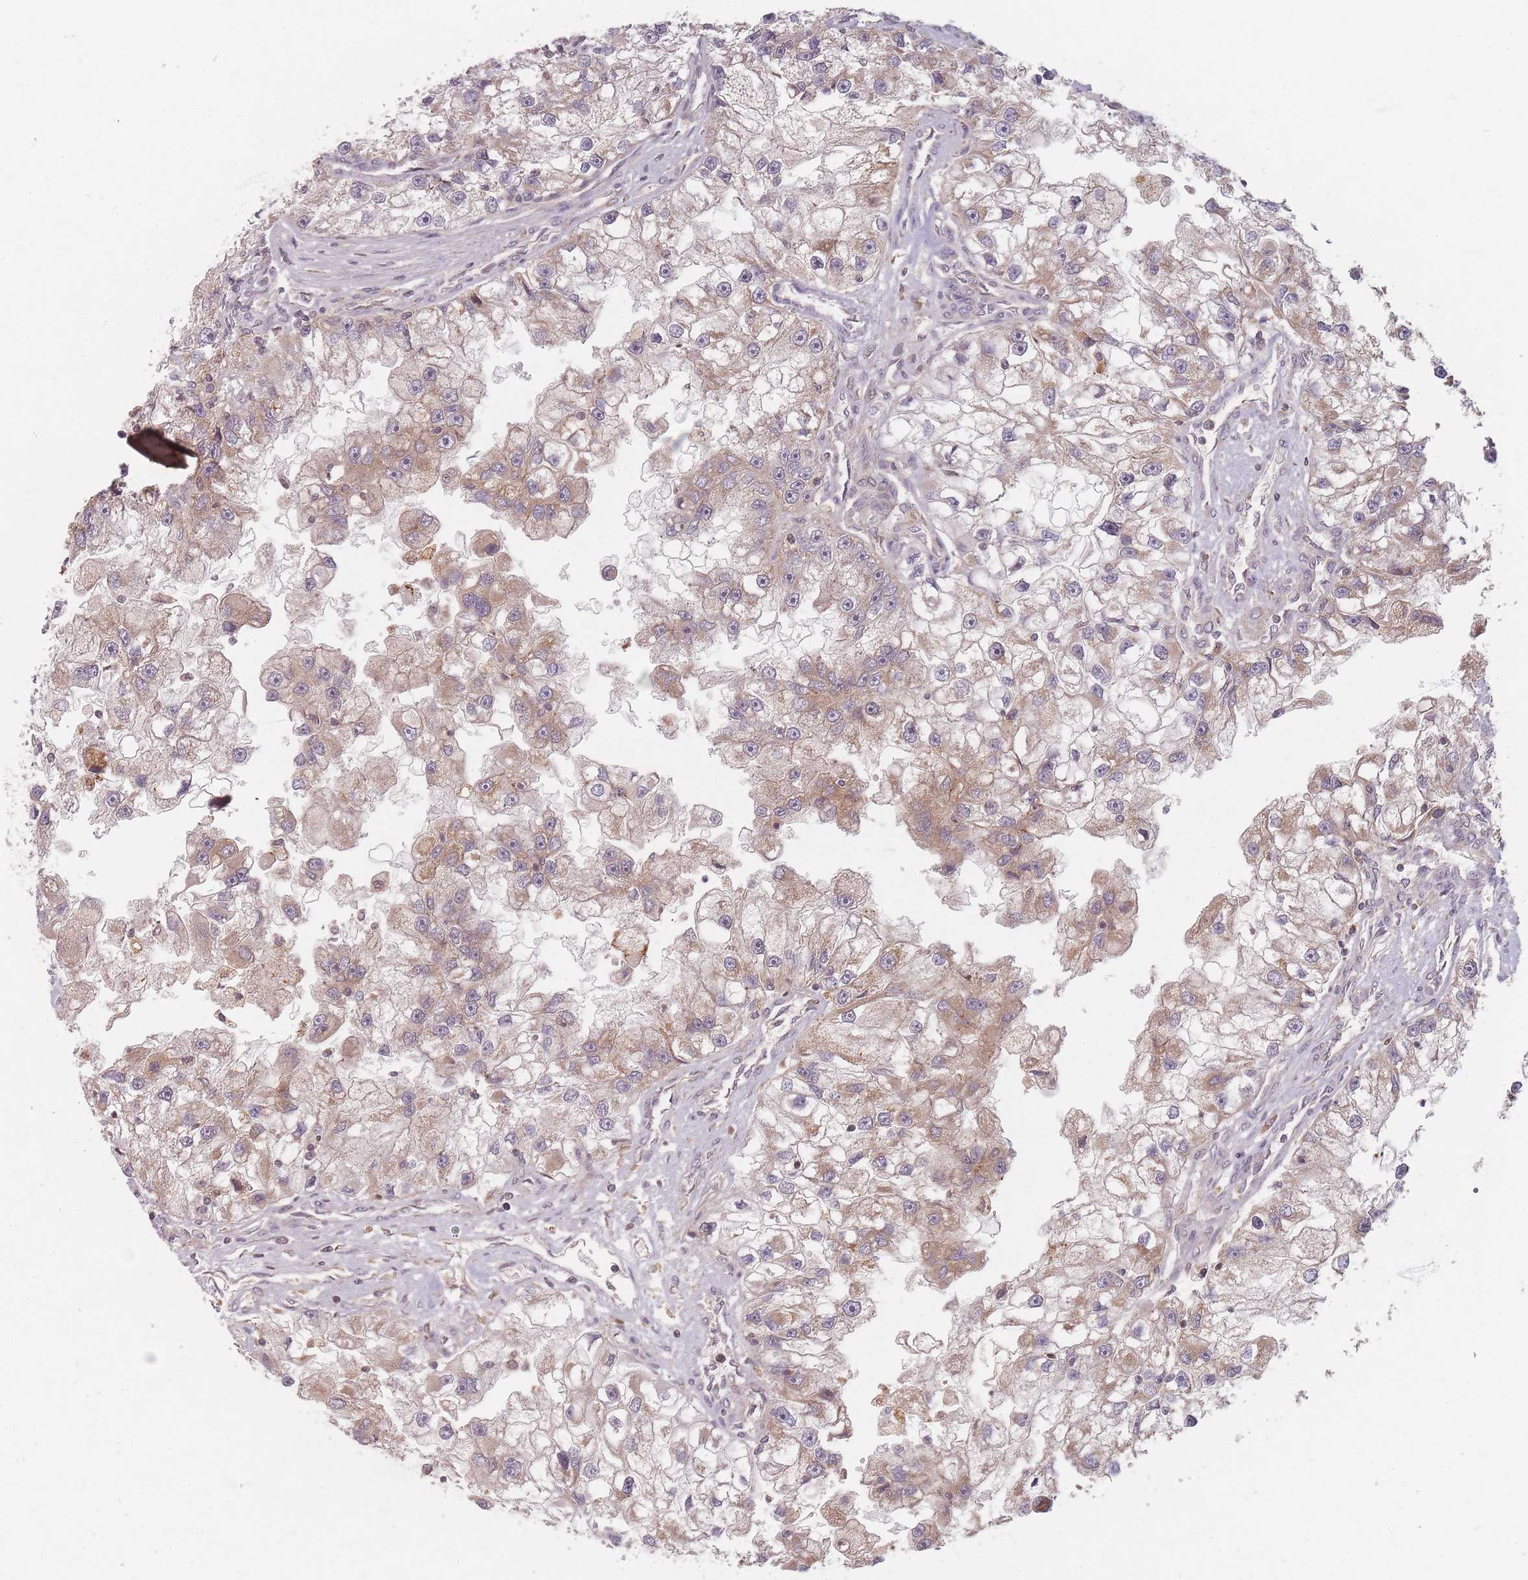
{"staining": {"intensity": "weak", "quantity": ">75%", "location": "cytoplasmic/membranous"}, "tissue": "renal cancer", "cell_type": "Tumor cells", "image_type": "cancer", "snomed": [{"axis": "morphology", "description": "Adenocarcinoma, NOS"}, {"axis": "topography", "description": "Kidney"}], "caption": "Renal adenocarcinoma was stained to show a protein in brown. There is low levels of weak cytoplasmic/membranous expression in about >75% of tumor cells.", "gene": "RADX", "patient": {"sex": "male", "age": 63}}